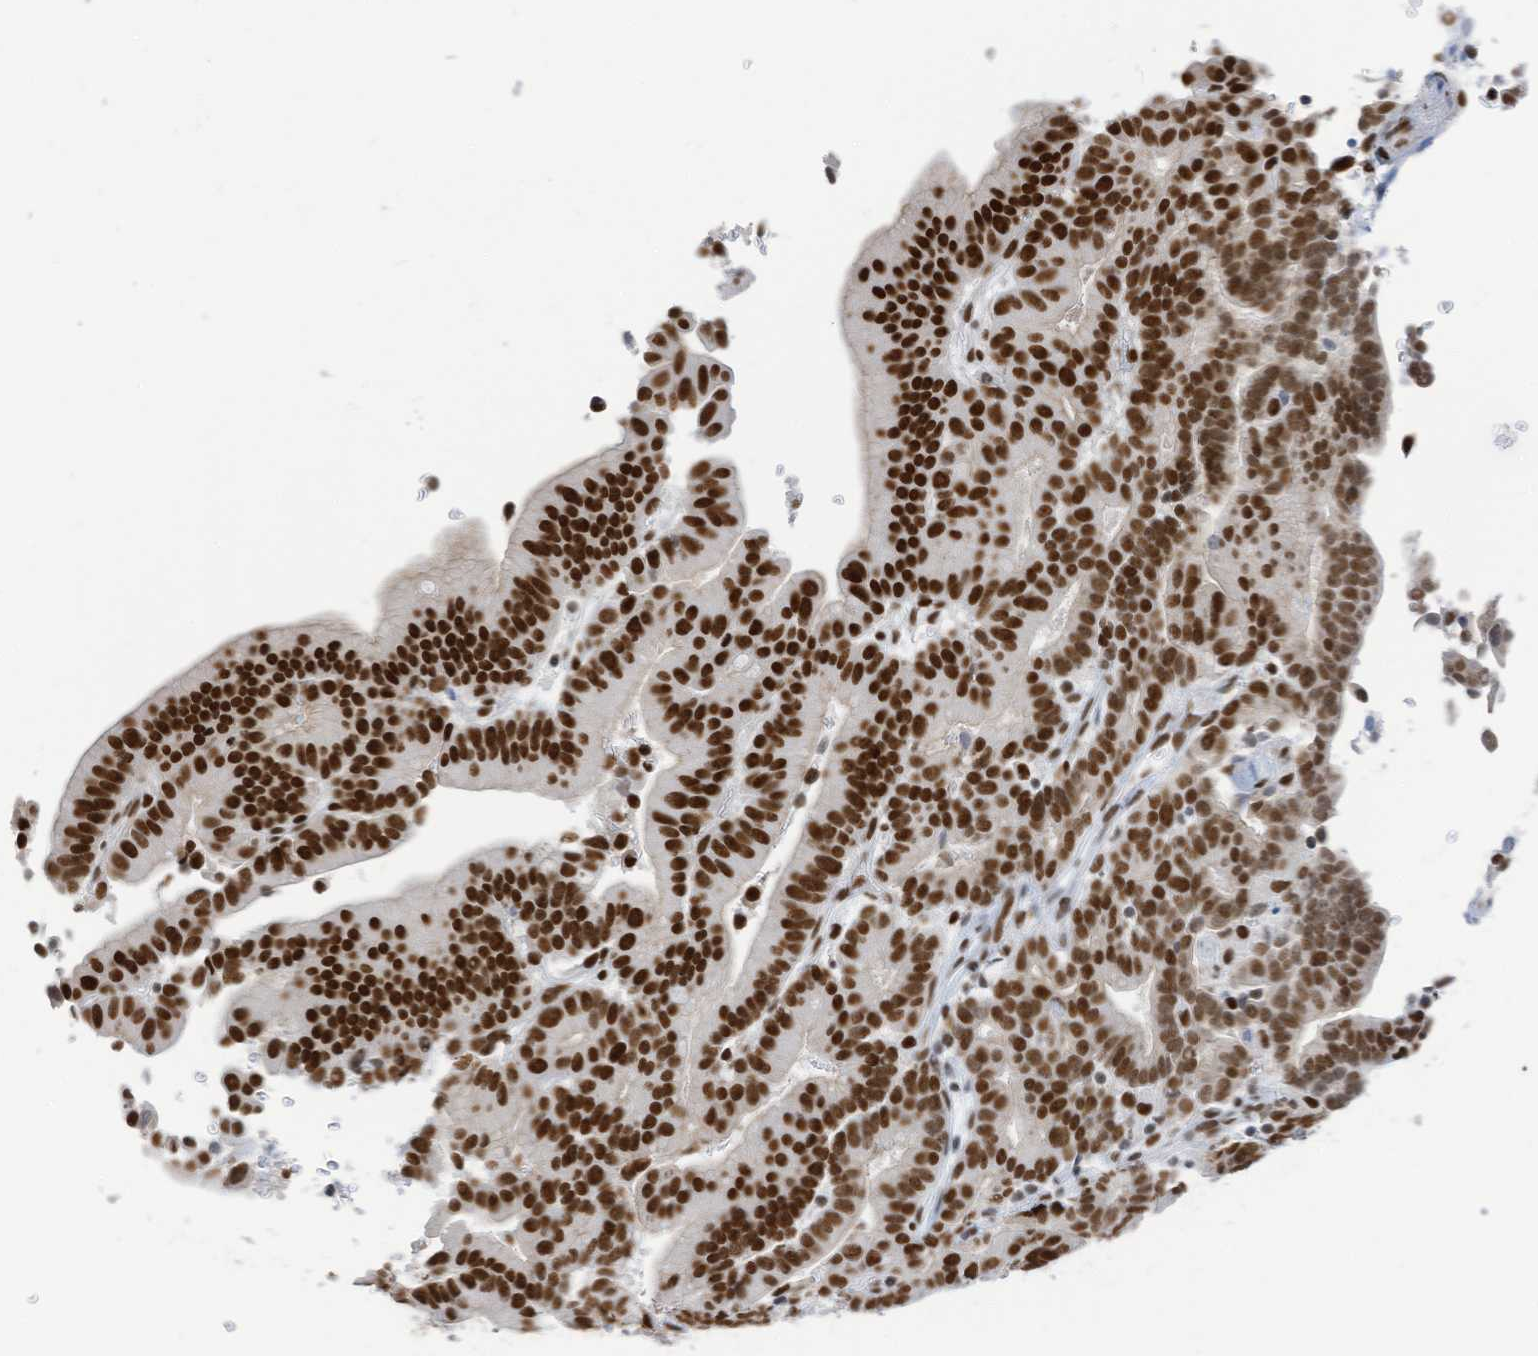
{"staining": {"intensity": "strong", "quantity": ">75%", "location": "nuclear"}, "tissue": "liver cancer", "cell_type": "Tumor cells", "image_type": "cancer", "snomed": [{"axis": "morphology", "description": "Cholangiocarcinoma"}, {"axis": "topography", "description": "Liver"}], "caption": "Liver cholangiocarcinoma stained with IHC shows strong nuclear expression in about >75% of tumor cells.", "gene": "KHSRP", "patient": {"sex": "female", "age": 75}}